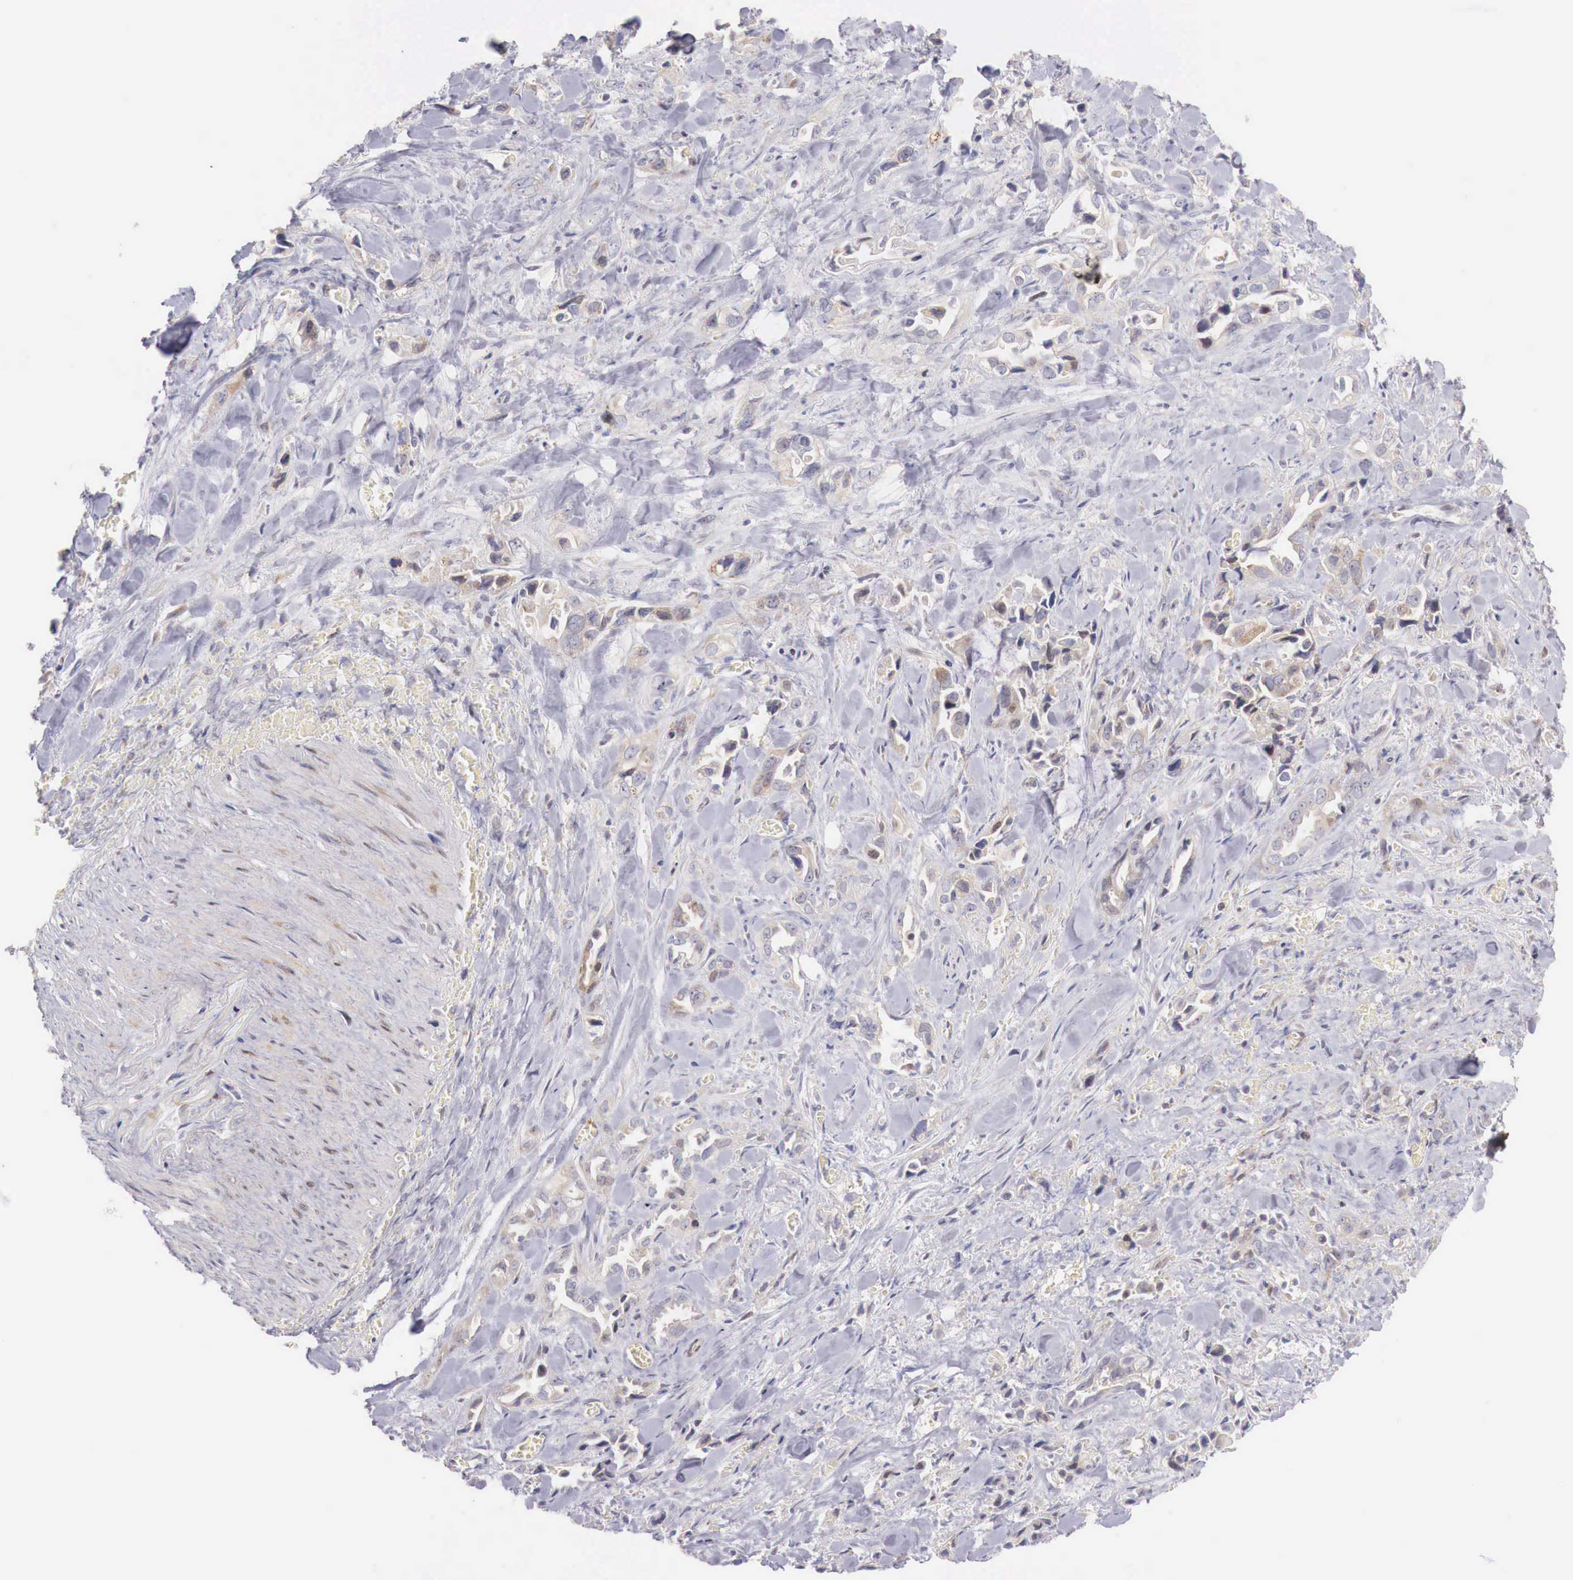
{"staining": {"intensity": "weak", "quantity": "25%-75%", "location": "cytoplasmic/membranous,nuclear"}, "tissue": "pancreatic cancer", "cell_type": "Tumor cells", "image_type": "cancer", "snomed": [{"axis": "morphology", "description": "Adenocarcinoma, NOS"}, {"axis": "topography", "description": "Pancreas"}], "caption": "Immunohistochemical staining of human pancreatic cancer demonstrates low levels of weak cytoplasmic/membranous and nuclear protein positivity in approximately 25%-75% of tumor cells.", "gene": "CLCN5", "patient": {"sex": "male", "age": 69}}